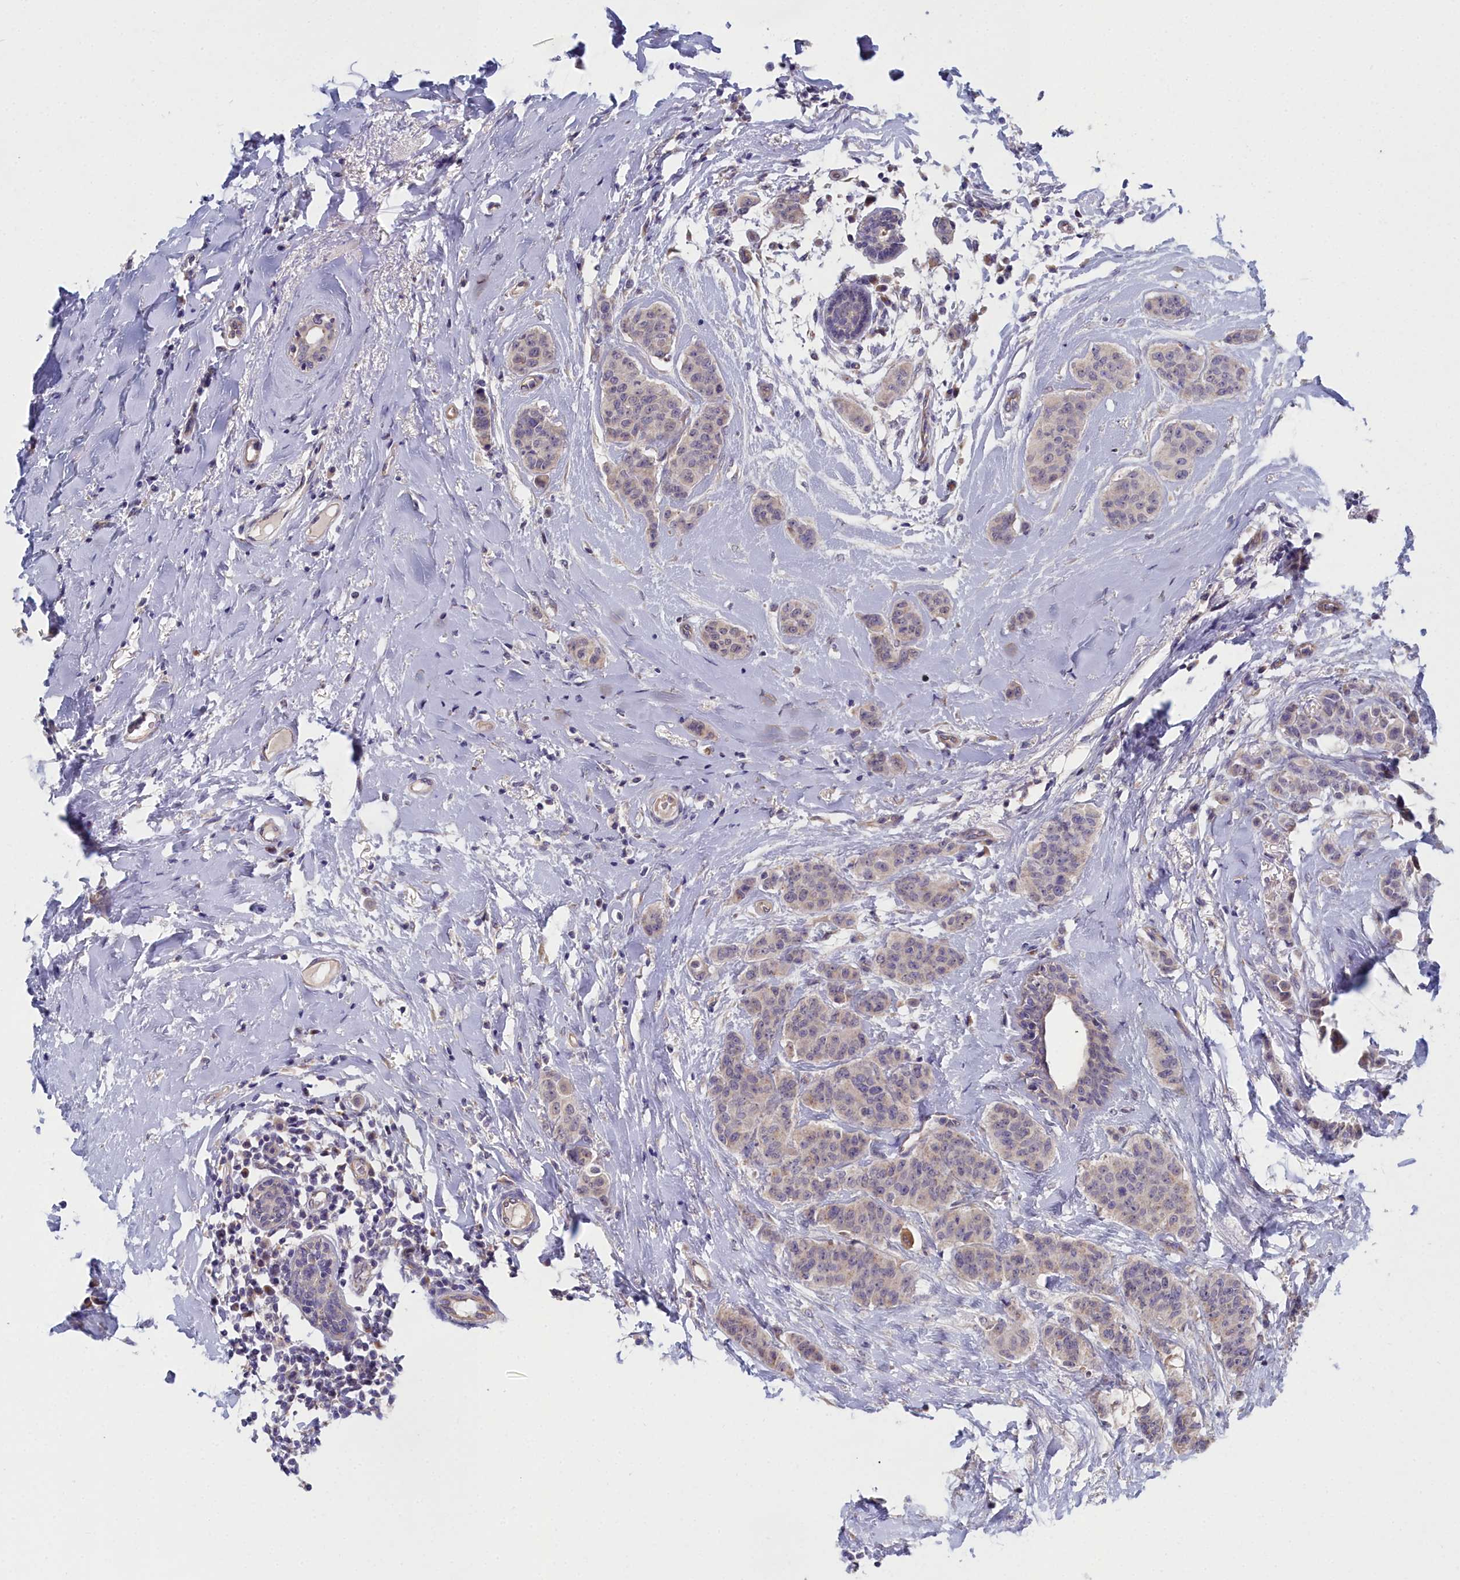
{"staining": {"intensity": "weak", "quantity": "<25%", "location": "cytoplasmic/membranous"}, "tissue": "breast cancer", "cell_type": "Tumor cells", "image_type": "cancer", "snomed": [{"axis": "morphology", "description": "Duct carcinoma"}, {"axis": "topography", "description": "Breast"}], "caption": "Breast invasive ductal carcinoma was stained to show a protein in brown. There is no significant staining in tumor cells.", "gene": "RDX", "patient": {"sex": "female", "age": 40}}